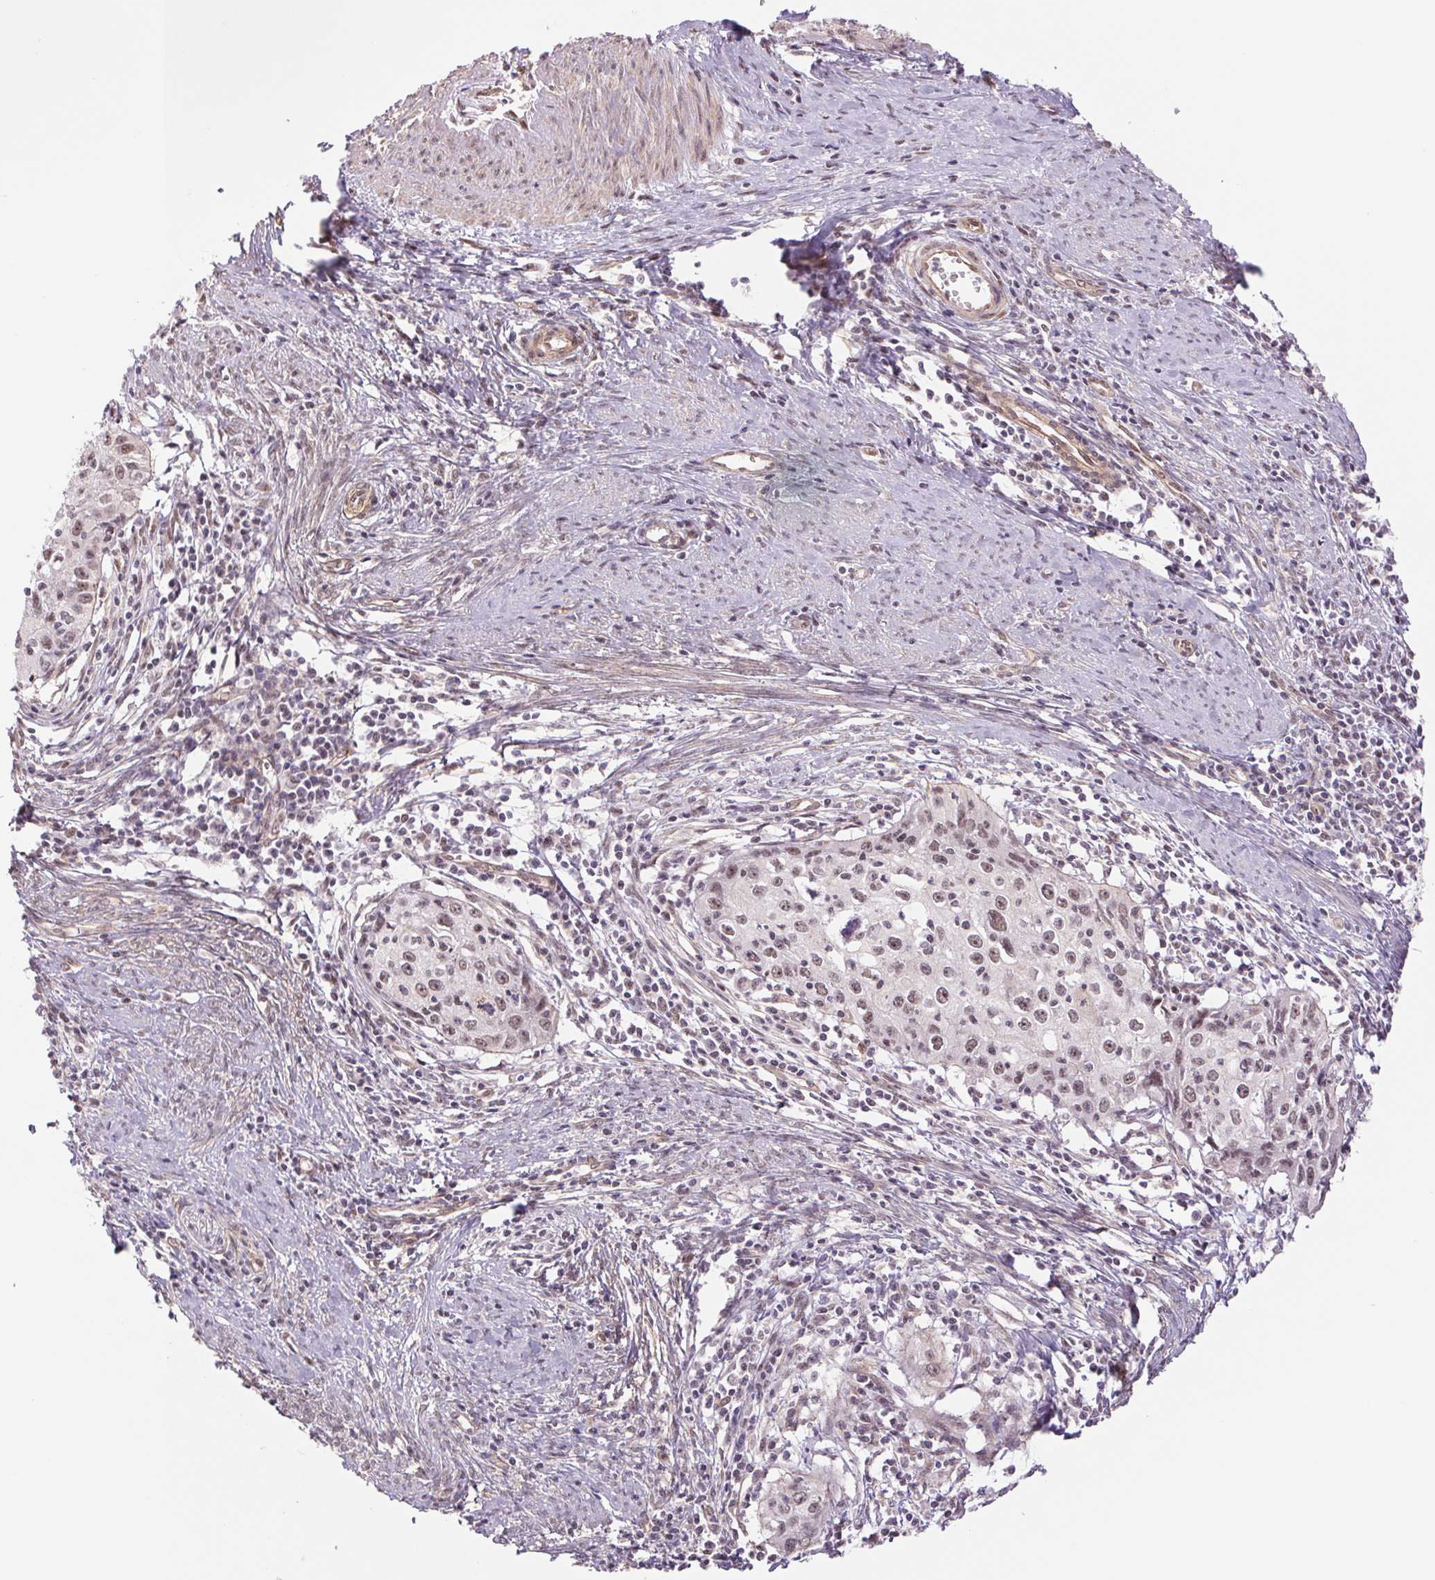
{"staining": {"intensity": "moderate", "quantity": ">75%", "location": "nuclear"}, "tissue": "cervical cancer", "cell_type": "Tumor cells", "image_type": "cancer", "snomed": [{"axis": "morphology", "description": "Squamous cell carcinoma, NOS"}, {"axis": "topography", "description": "Cervix"}], "caption": "IHC micrograph of neoplastic tissue: squamous cell carcinoma (cervical) stained using immunohistochemistry (IHC) displays medium levels of moderate protein expression localized specifically in the nuclear of tumor cells, appearing as a nuclear brown color.", "gene": "CWC25", "patient": {"sex": "female", "age": 40}}